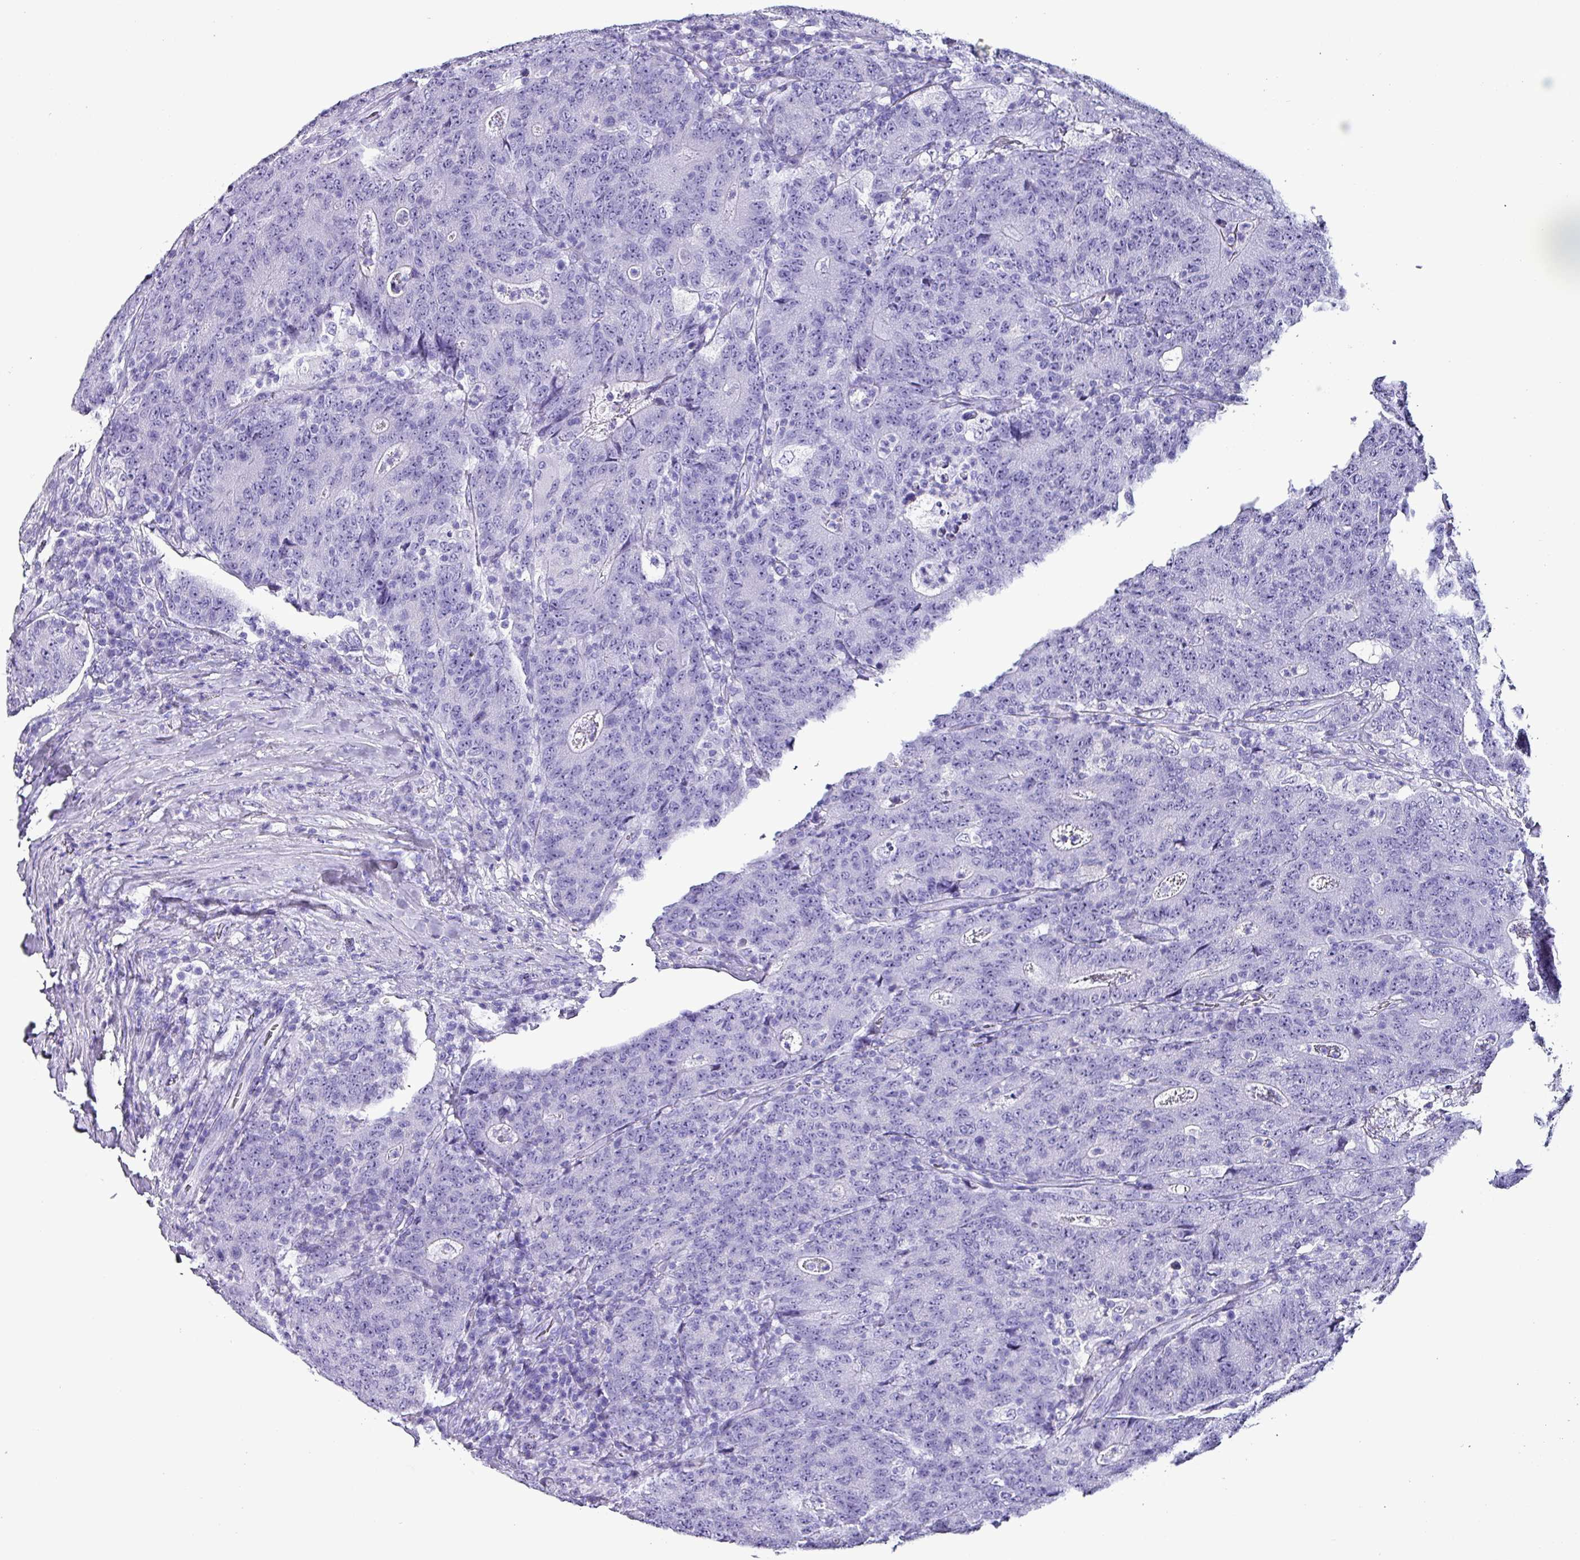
{"staining": {"intensity": "negative", "quantity": "none", "location": "none"}, "tissue": "colorectal cancer", "cell_type": "Tumor cells", "image_type": "cancer", "snomed": [{"axis": "morphology", "description": "Adenocarcinoma, NOS"}, {"axis": "topography", "description": "Colon"}], "caption": "High magnification brightfield microscopy of colorectal cancer (adenocarcinoma) stained with DAB (3,3'-diaminobenzidine) (brown) and counterstained with hematoxylin (blue): tumor cells show no significant staining.", "gene": "KRT6C", "patient": {"sex": "female", "age": 75}}